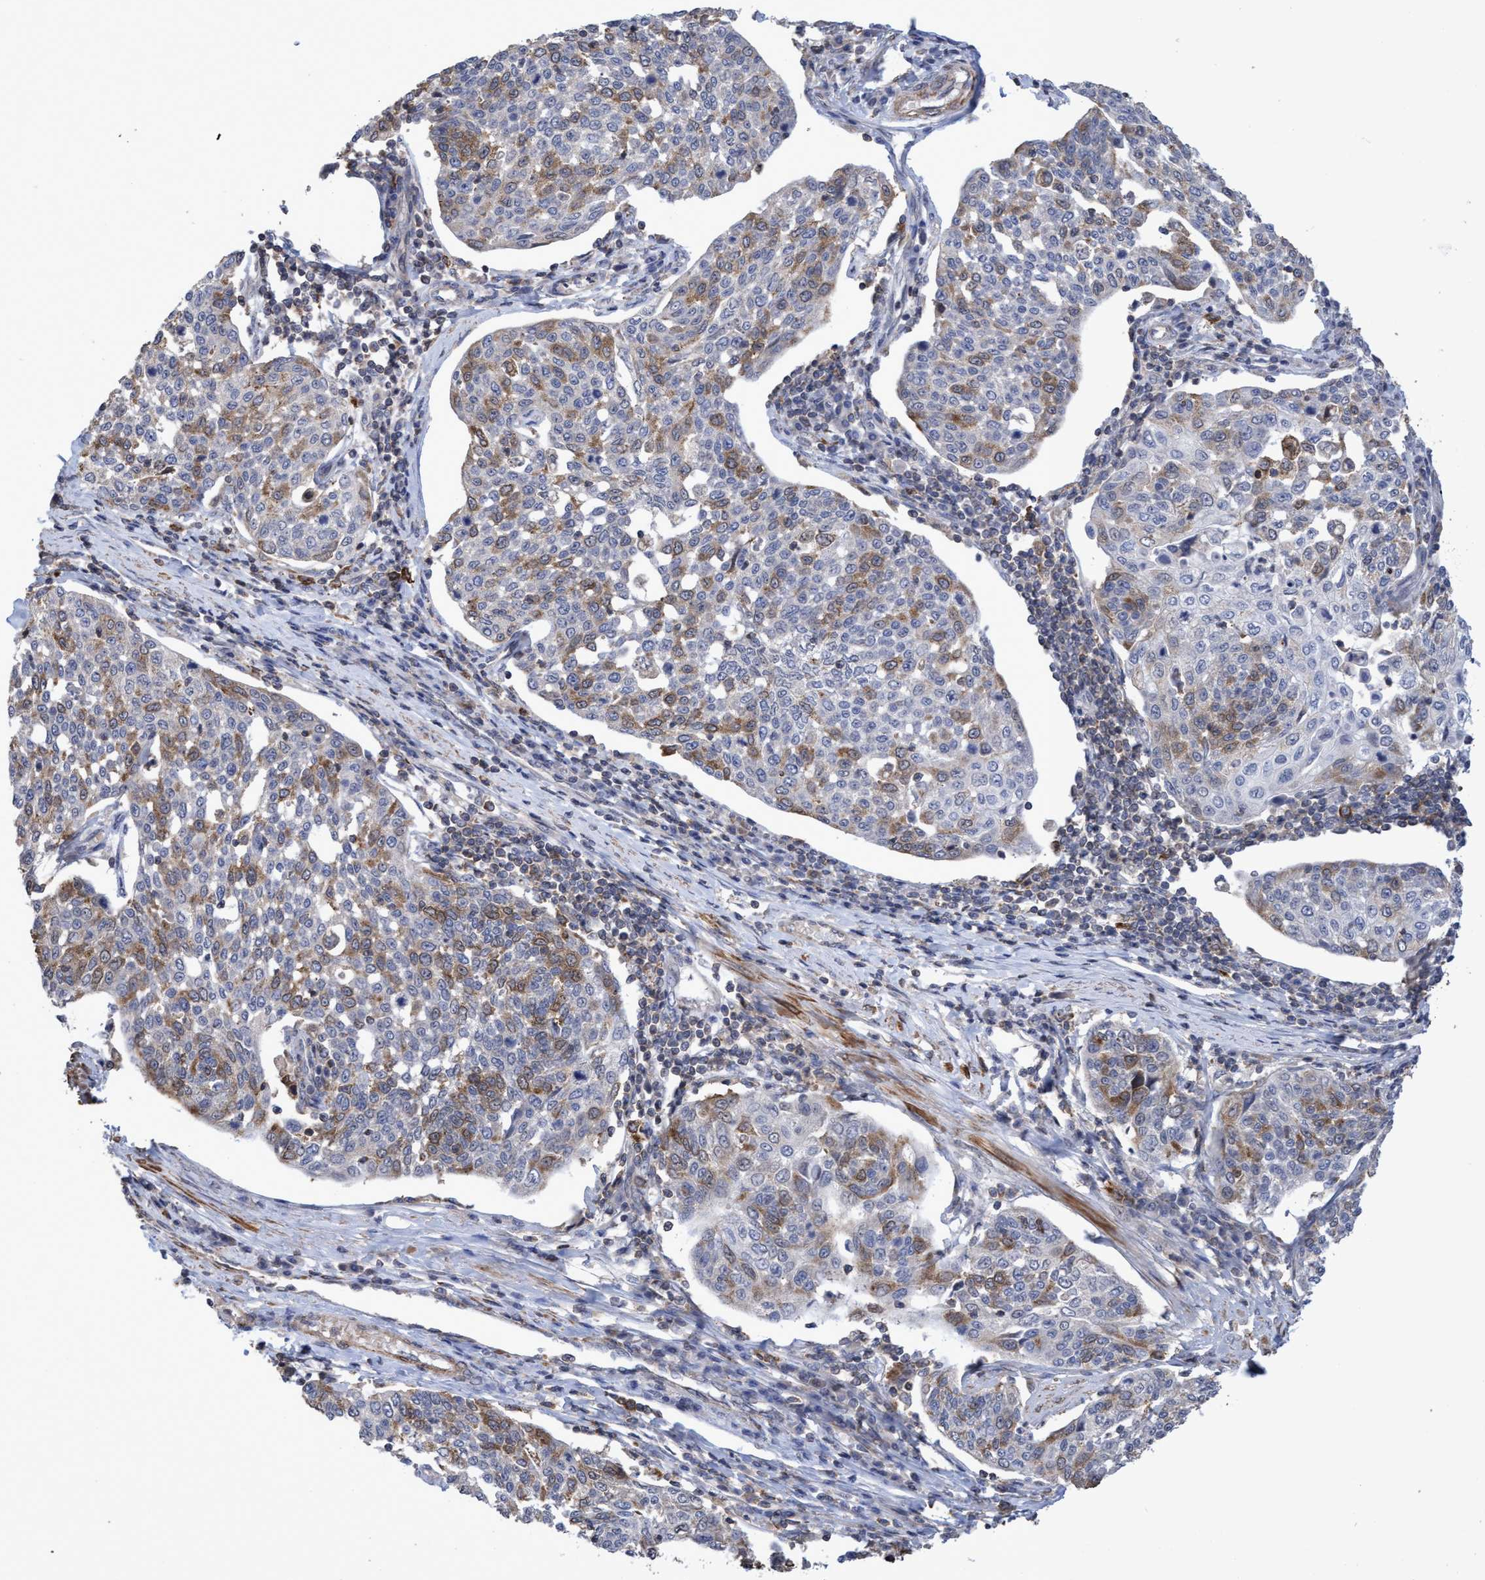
{"staining": {"intensity": "moderate", "quantity": "<25%", "location": "cytoplasmic/membranous,nuclear"}, "tissue": "cervical cancer", "cell_type": "Tumor cells", "image_type": "cancer", "snomed": [{"axis": "morphology", "description": "Squamous cell carcinoma, NOS"}, {"axis": "topography", "description": "Cervix"}], "caption": "Cervical cancer stained with a protein marker reveals moderate staining in tumor cells.", "gene": "SLBP", "patient": {"sex": "female", "age": 34}}